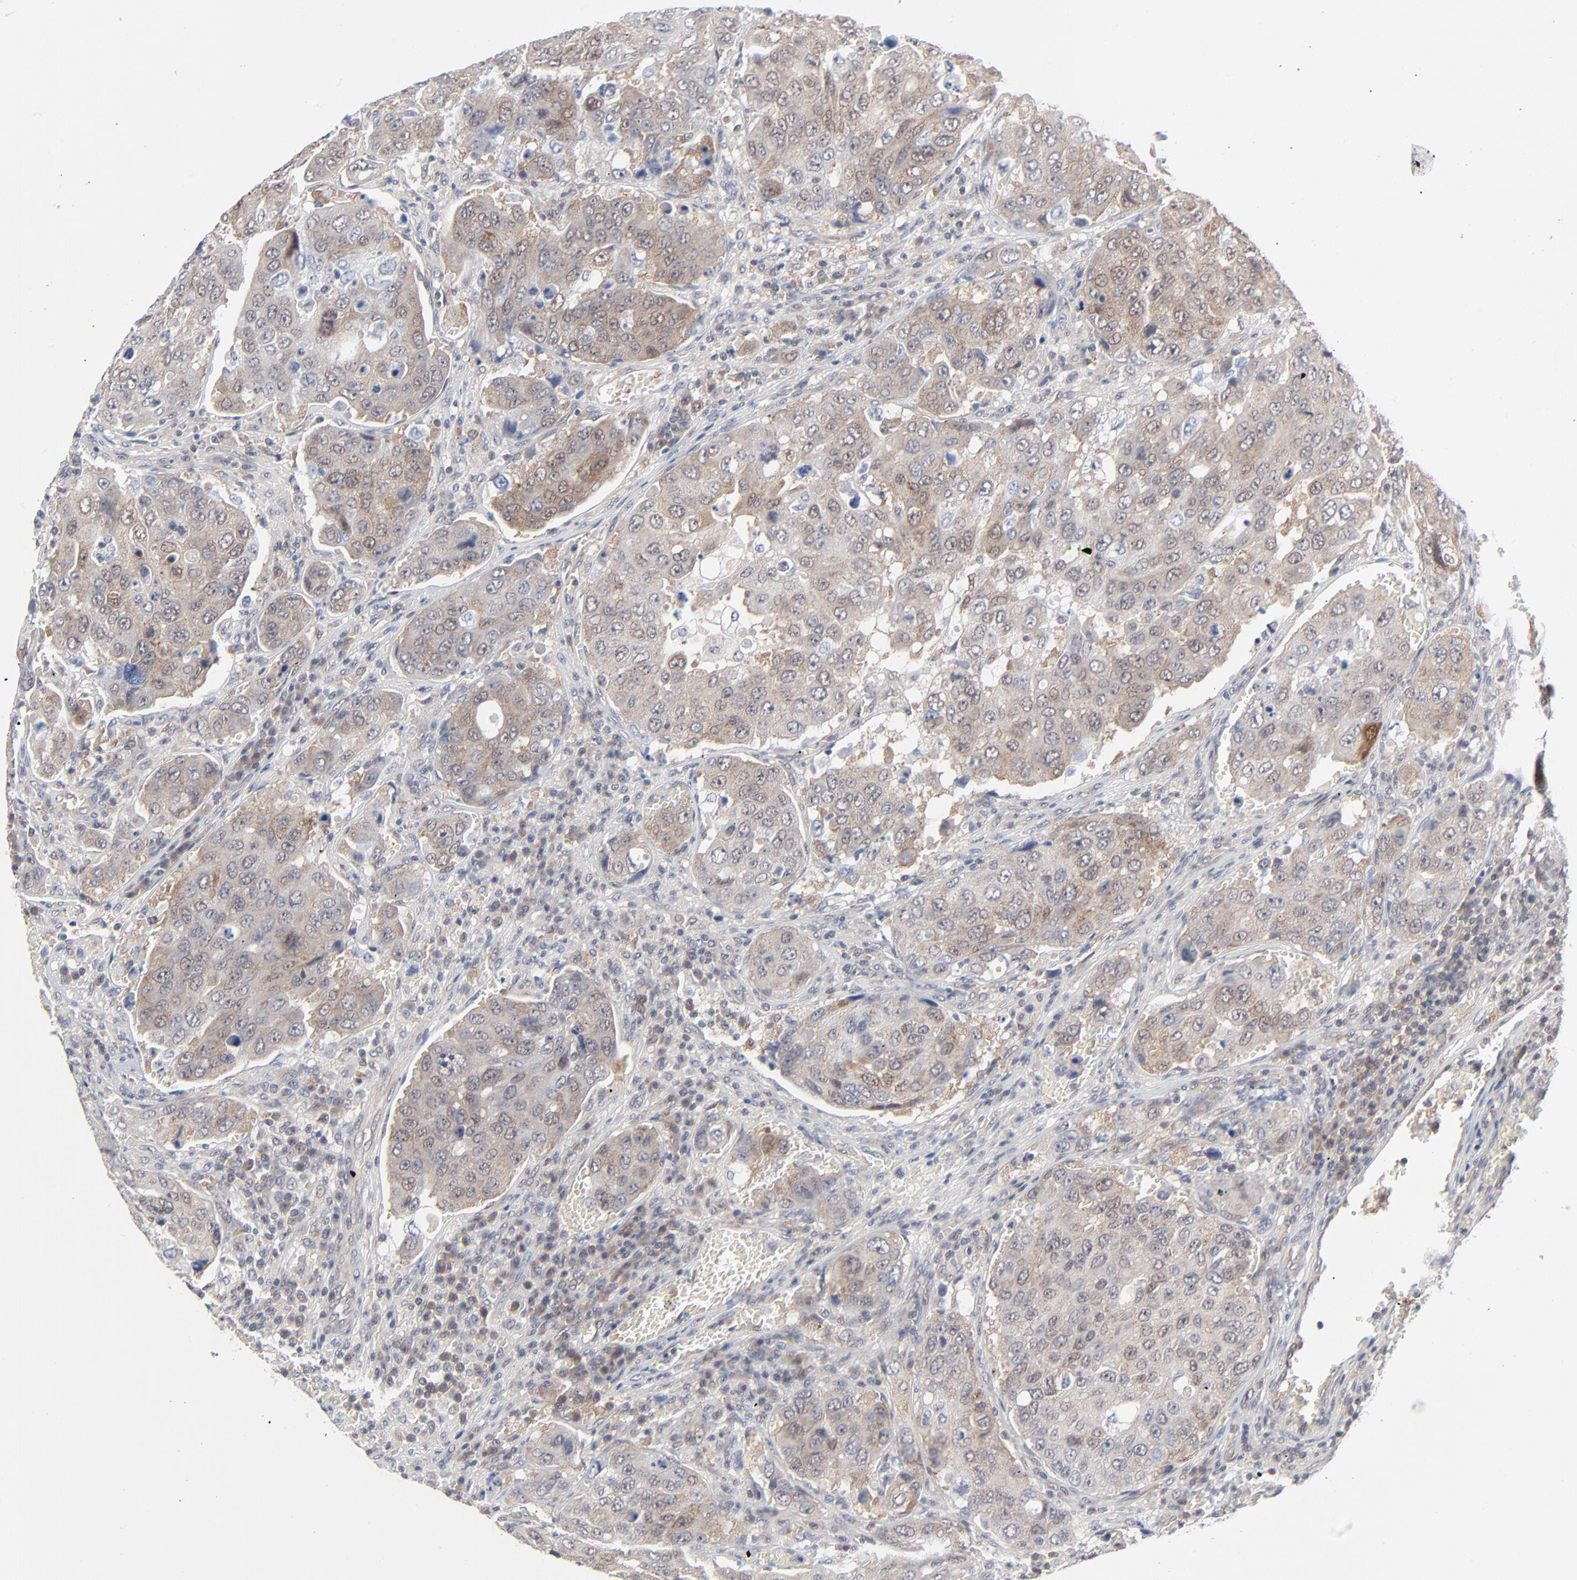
{"staining": {"intensity": "weak", "quantity": ">75%", "location": "cytoplasmic/membranous"}, "tissue": "urothelial cancer", "cell_type": "Tumor cells", "image_type": "cancer", "snomed": [{"axis": "morphology", "description": "Urothelial carcinoma, High grade"}, {"axis": "topography", "description": "Lymph node"}, {"axis": "topography", "description": "Urinary bladder"}], "caption": "Brown immunohistochemical staining in urothelial carcinoma (high-grade) demonstrates weak cytoplasmic/membranous positivity in approximately >75% of tumor cells. Immunohistochemistry (ihc) stains the protein of interest in brown and the nuclei are stained blue.", "gene": "RPS6KB1", "patient": {"sex": "male", "age": 51}}